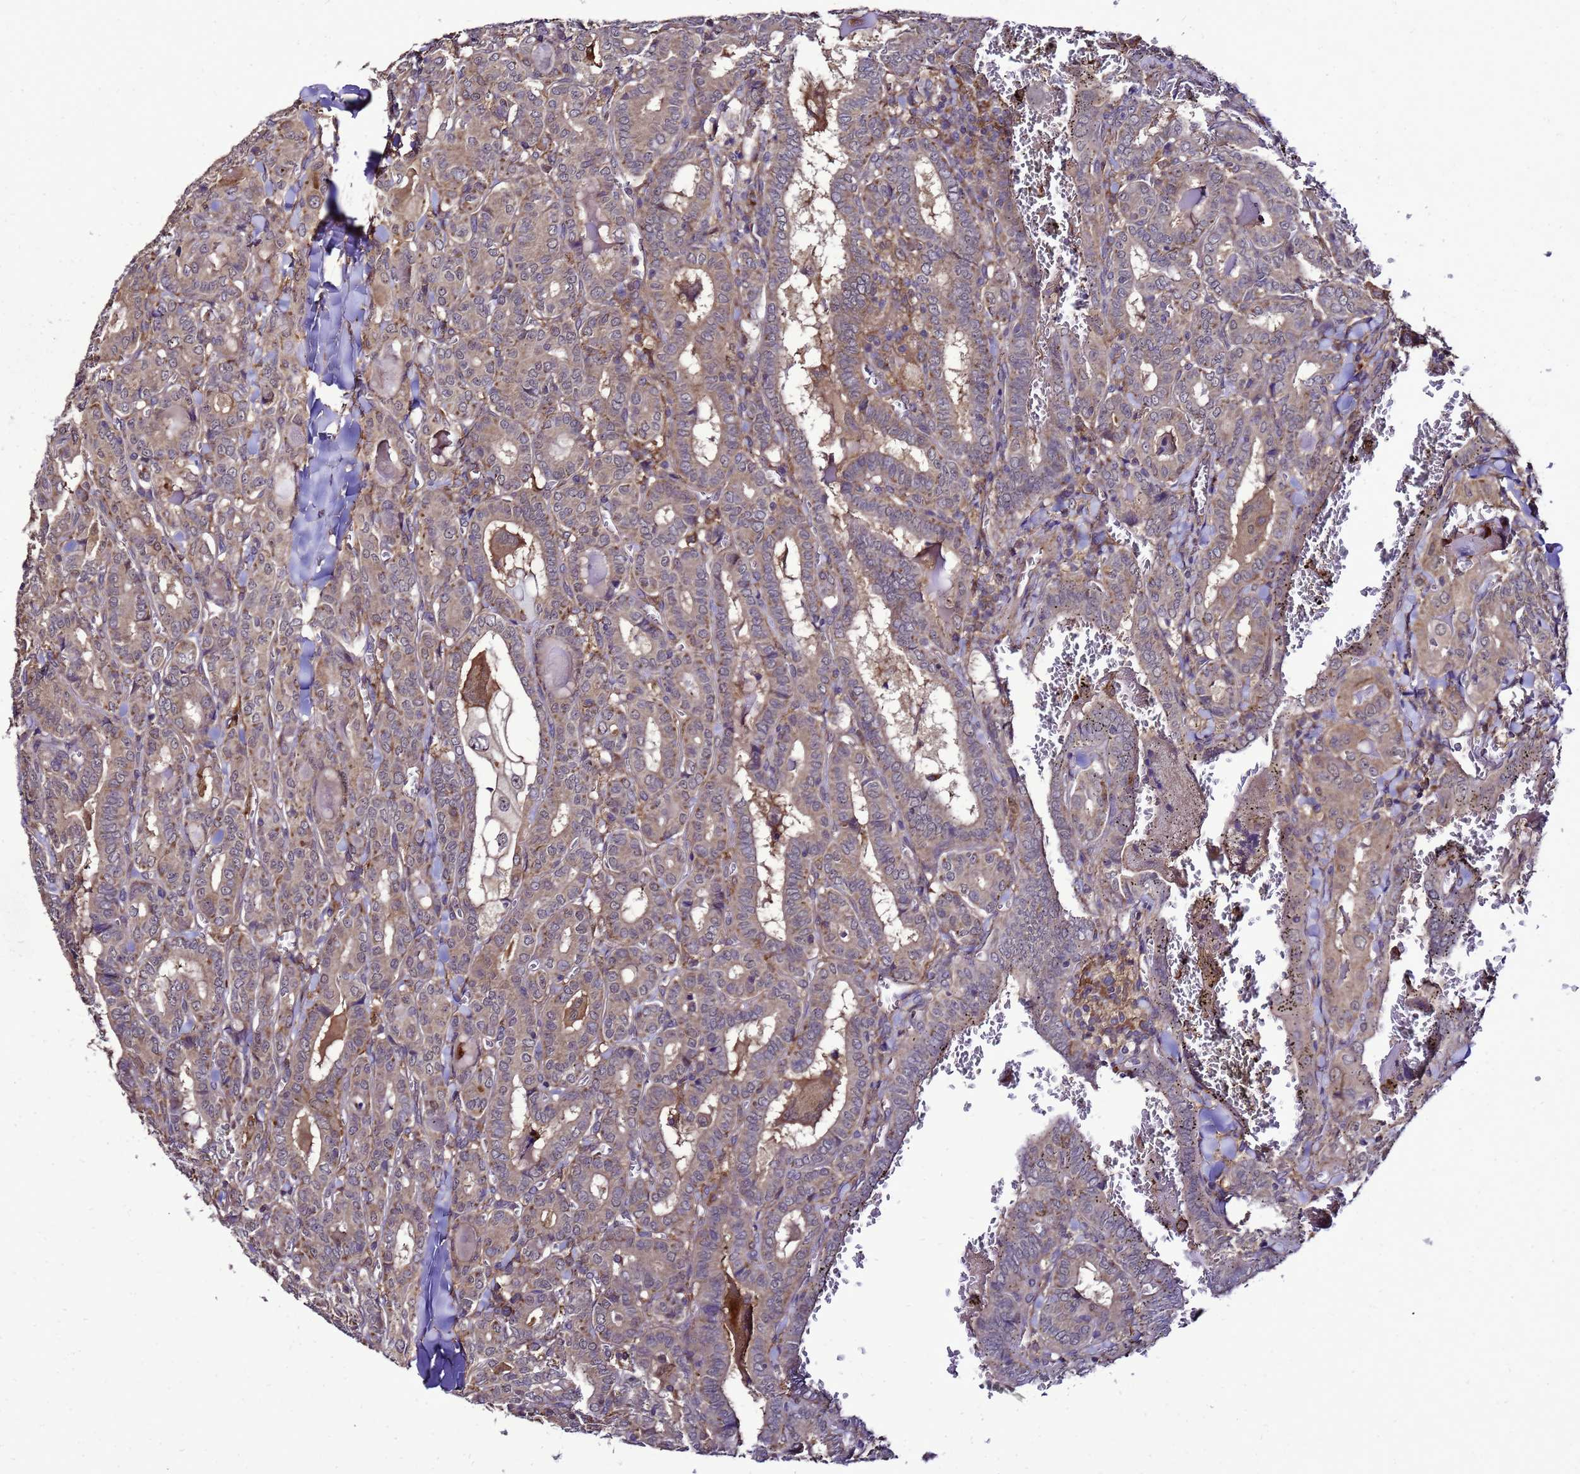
{"staining": {"intensity": "moderate", "quantity": "25%-75%", "location": "cytoplasmic/membranous"}, "tissue": "thyroid cancer", "cell_type": "Tumor cells", "image_type": "cancer", "snomed": [{"axis": "morphology", "description": "Papillary adenocarcinoma, NOS"}, {"axis": "topography", "description": "Thyroid gland"}], "caption": "This is a photomicrograph of IHC staining of papillary adenocarcinoma (thyroid), which shows moderate expression in the cytoplasmic/membranous of tumor cells.", "gene": "TRABD", "patient": {"sex": "female", "age": 72}}